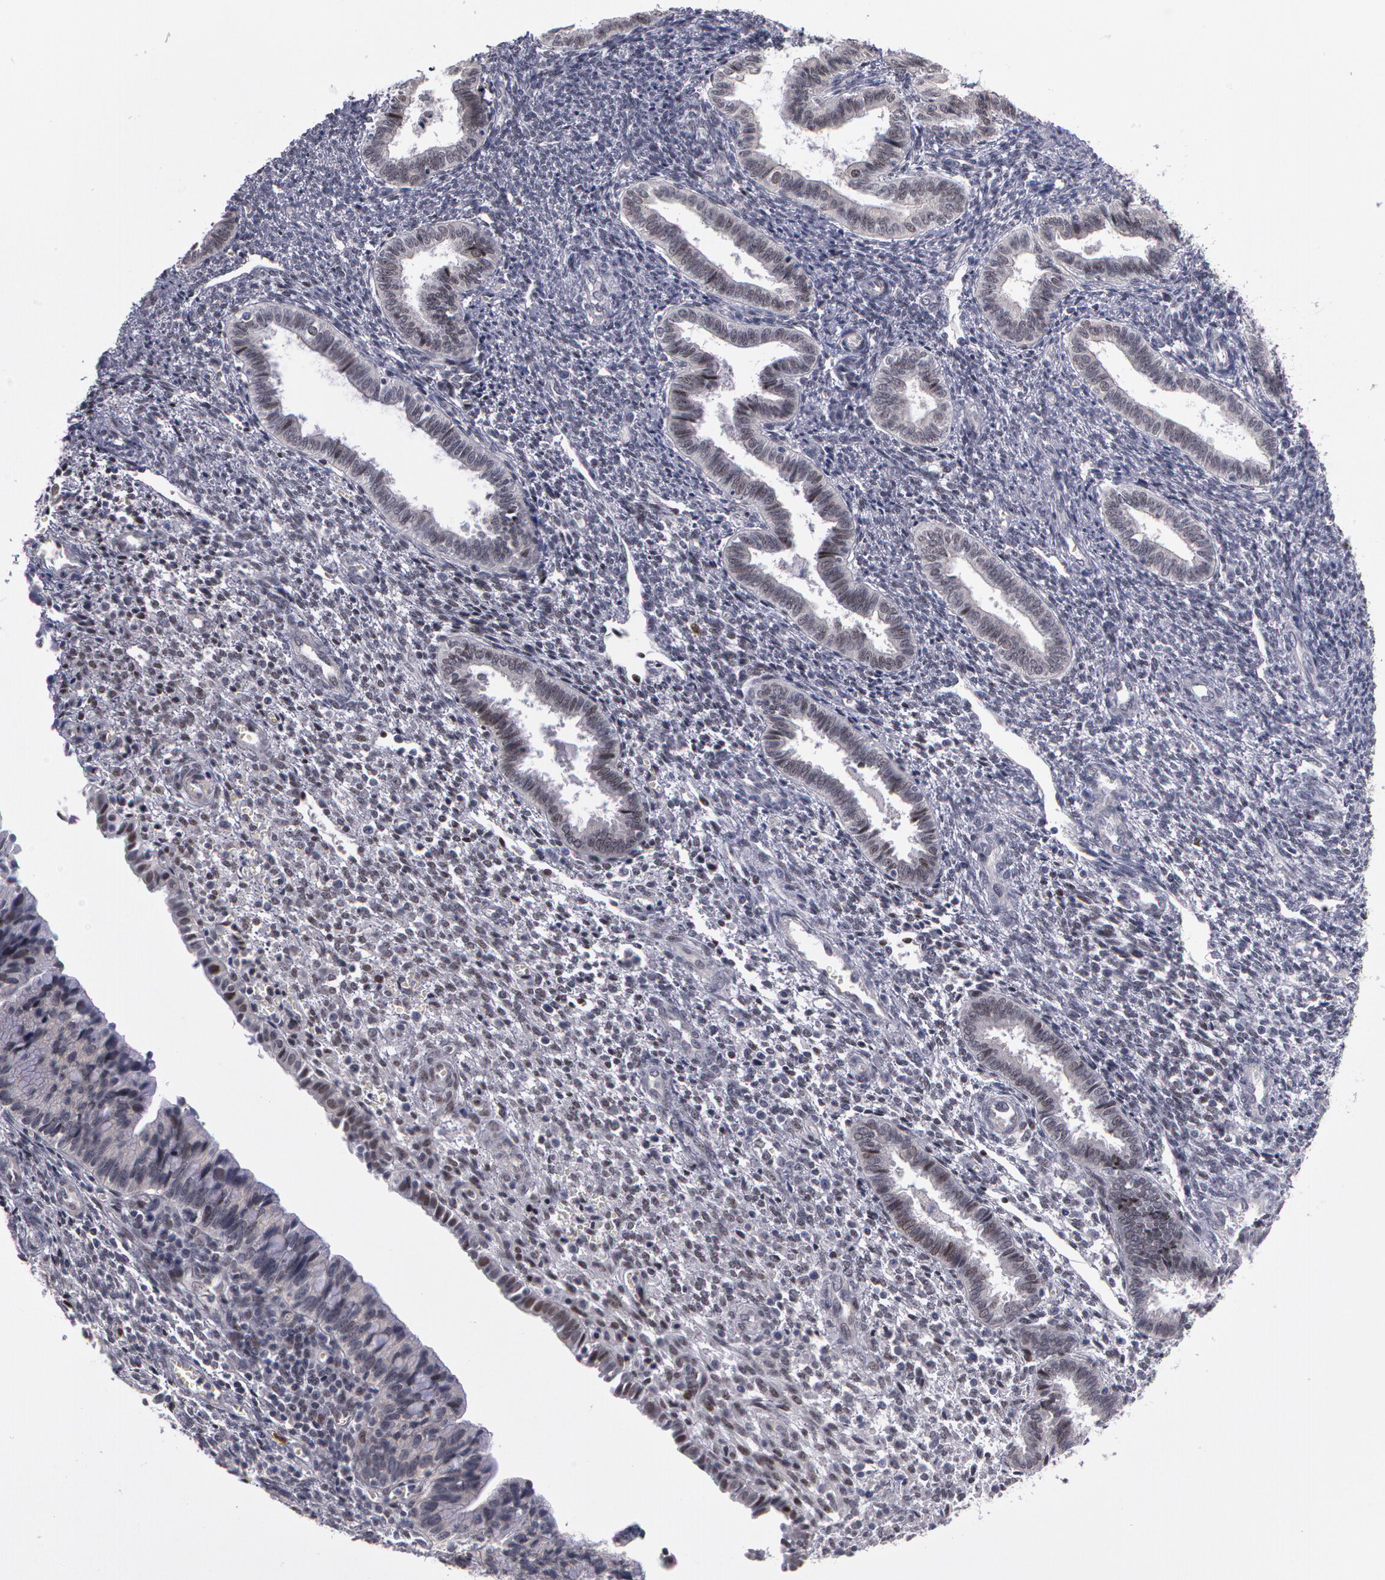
{"staining": {"intensity": "negative", "quantity": "none", "location": "none"}, "tissue": "endometrium", "cell_type": "Cells in endometrial stroma", "image_type": "normal", "snomed": [{"axis": "morphology", "description": "Normal tissue, NOS"}, {"axis": "topography", "description": "Endometrium"}], "caption": "Protein analysis of unremarkable endometrium exhibits no significant staining in cells in endometrial stroma. (DAB (3,3'-diaminobenzidine) immunohistochemistry with hematoxylin counter stain).", "gene": "PRICKLE1", "patient": {"sex": "female", "age": 36}}